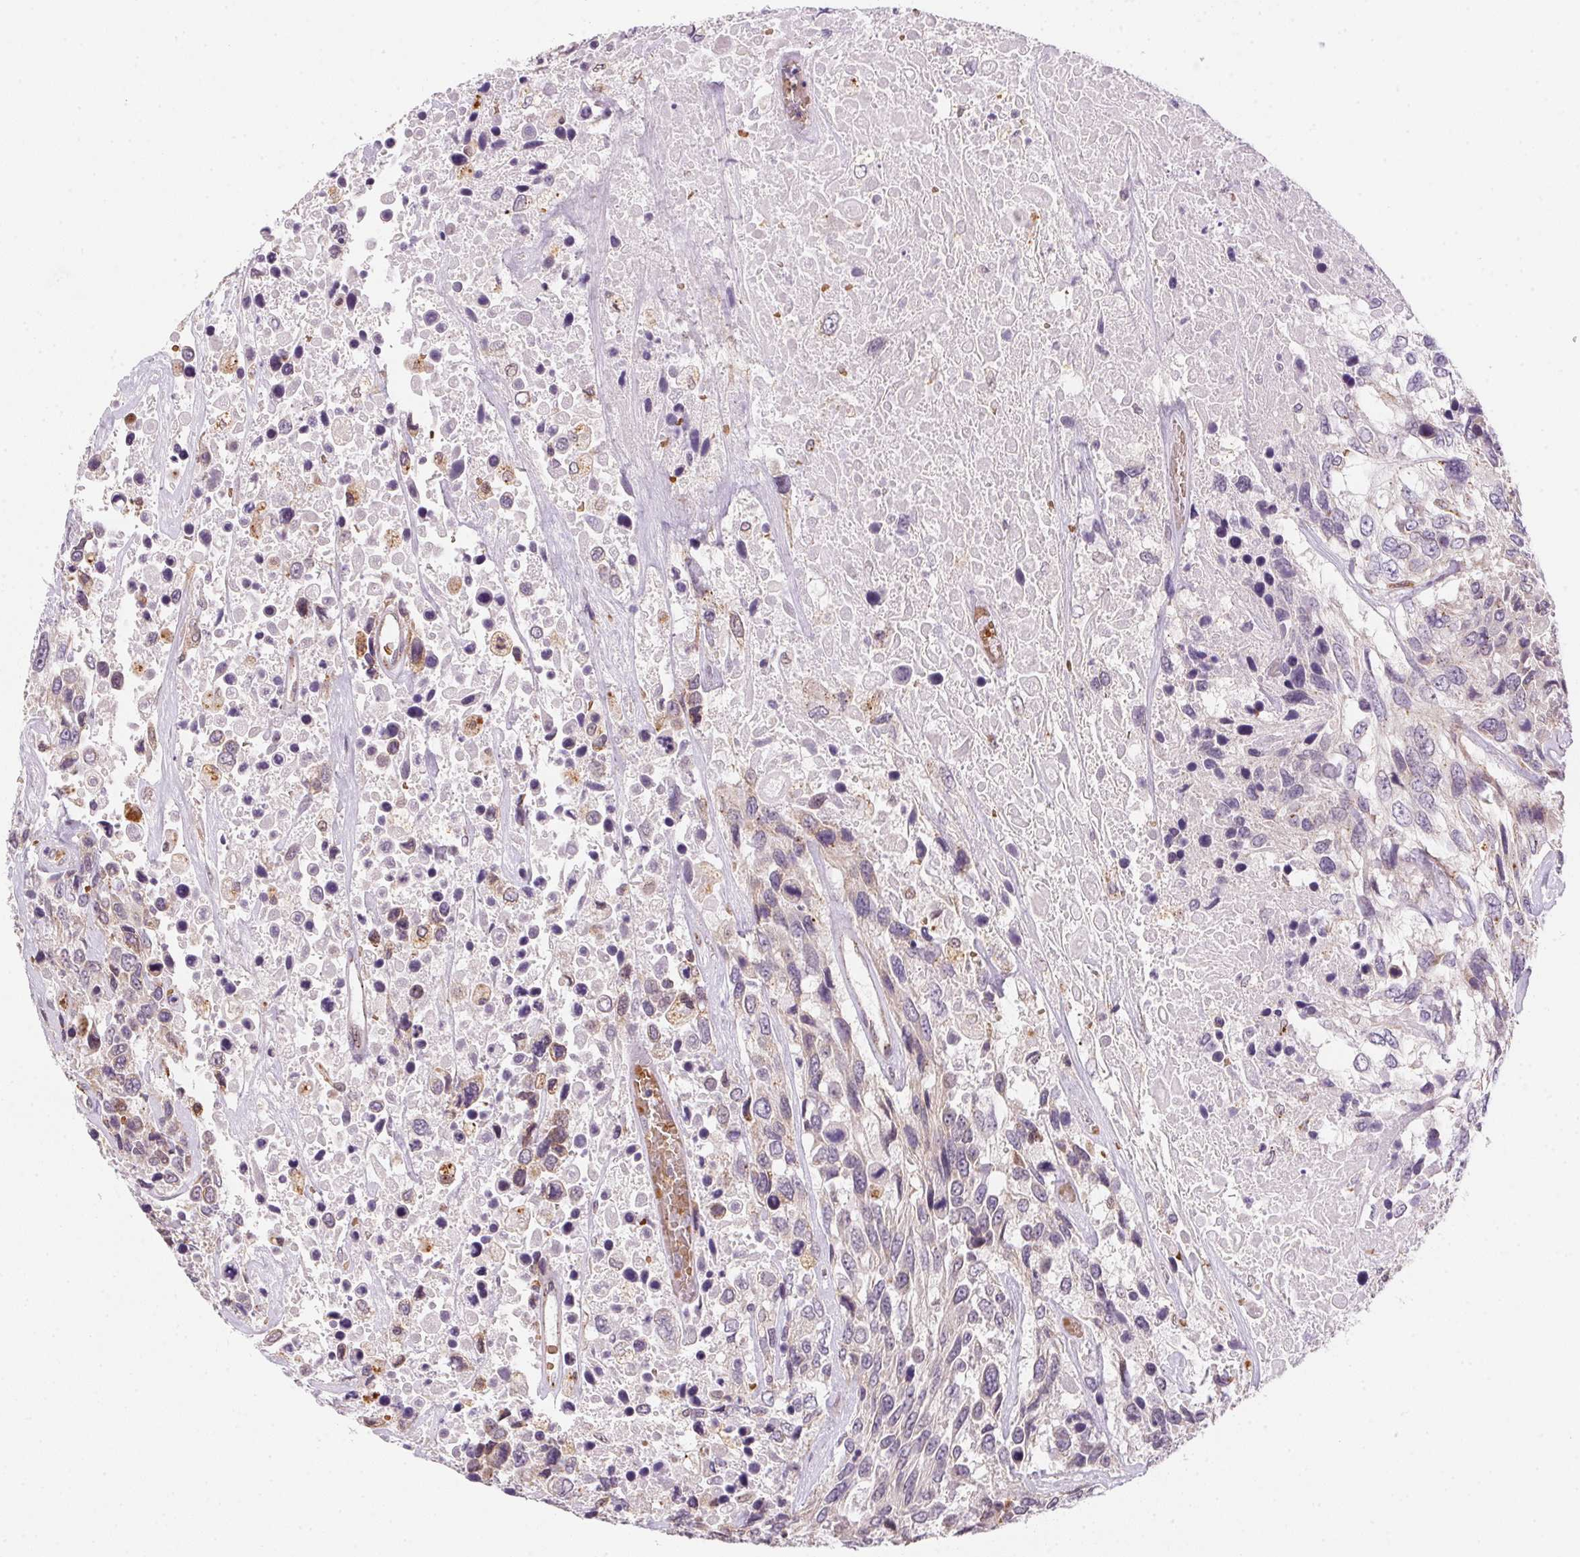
{"staining": {"intensity": "negative", "quantity": "none", "location": "none"}, "tissue": "urothelial cancer", "cell_type": "Tumor cells", "image_type": "cancer", "snomed": [{"axis": "morphology", "description": "Urothelial carcinoma, High grade"}, {"axis": "topography", "description": "Urinary bladder"}], "caption": "This is a histopathology image of immunohistochemistry (IHC) staining of urothelial cancer, which shows no positivity in tumor cells.", "gene": "METTL13", "patient": {"sex": "female", "age": 70}}